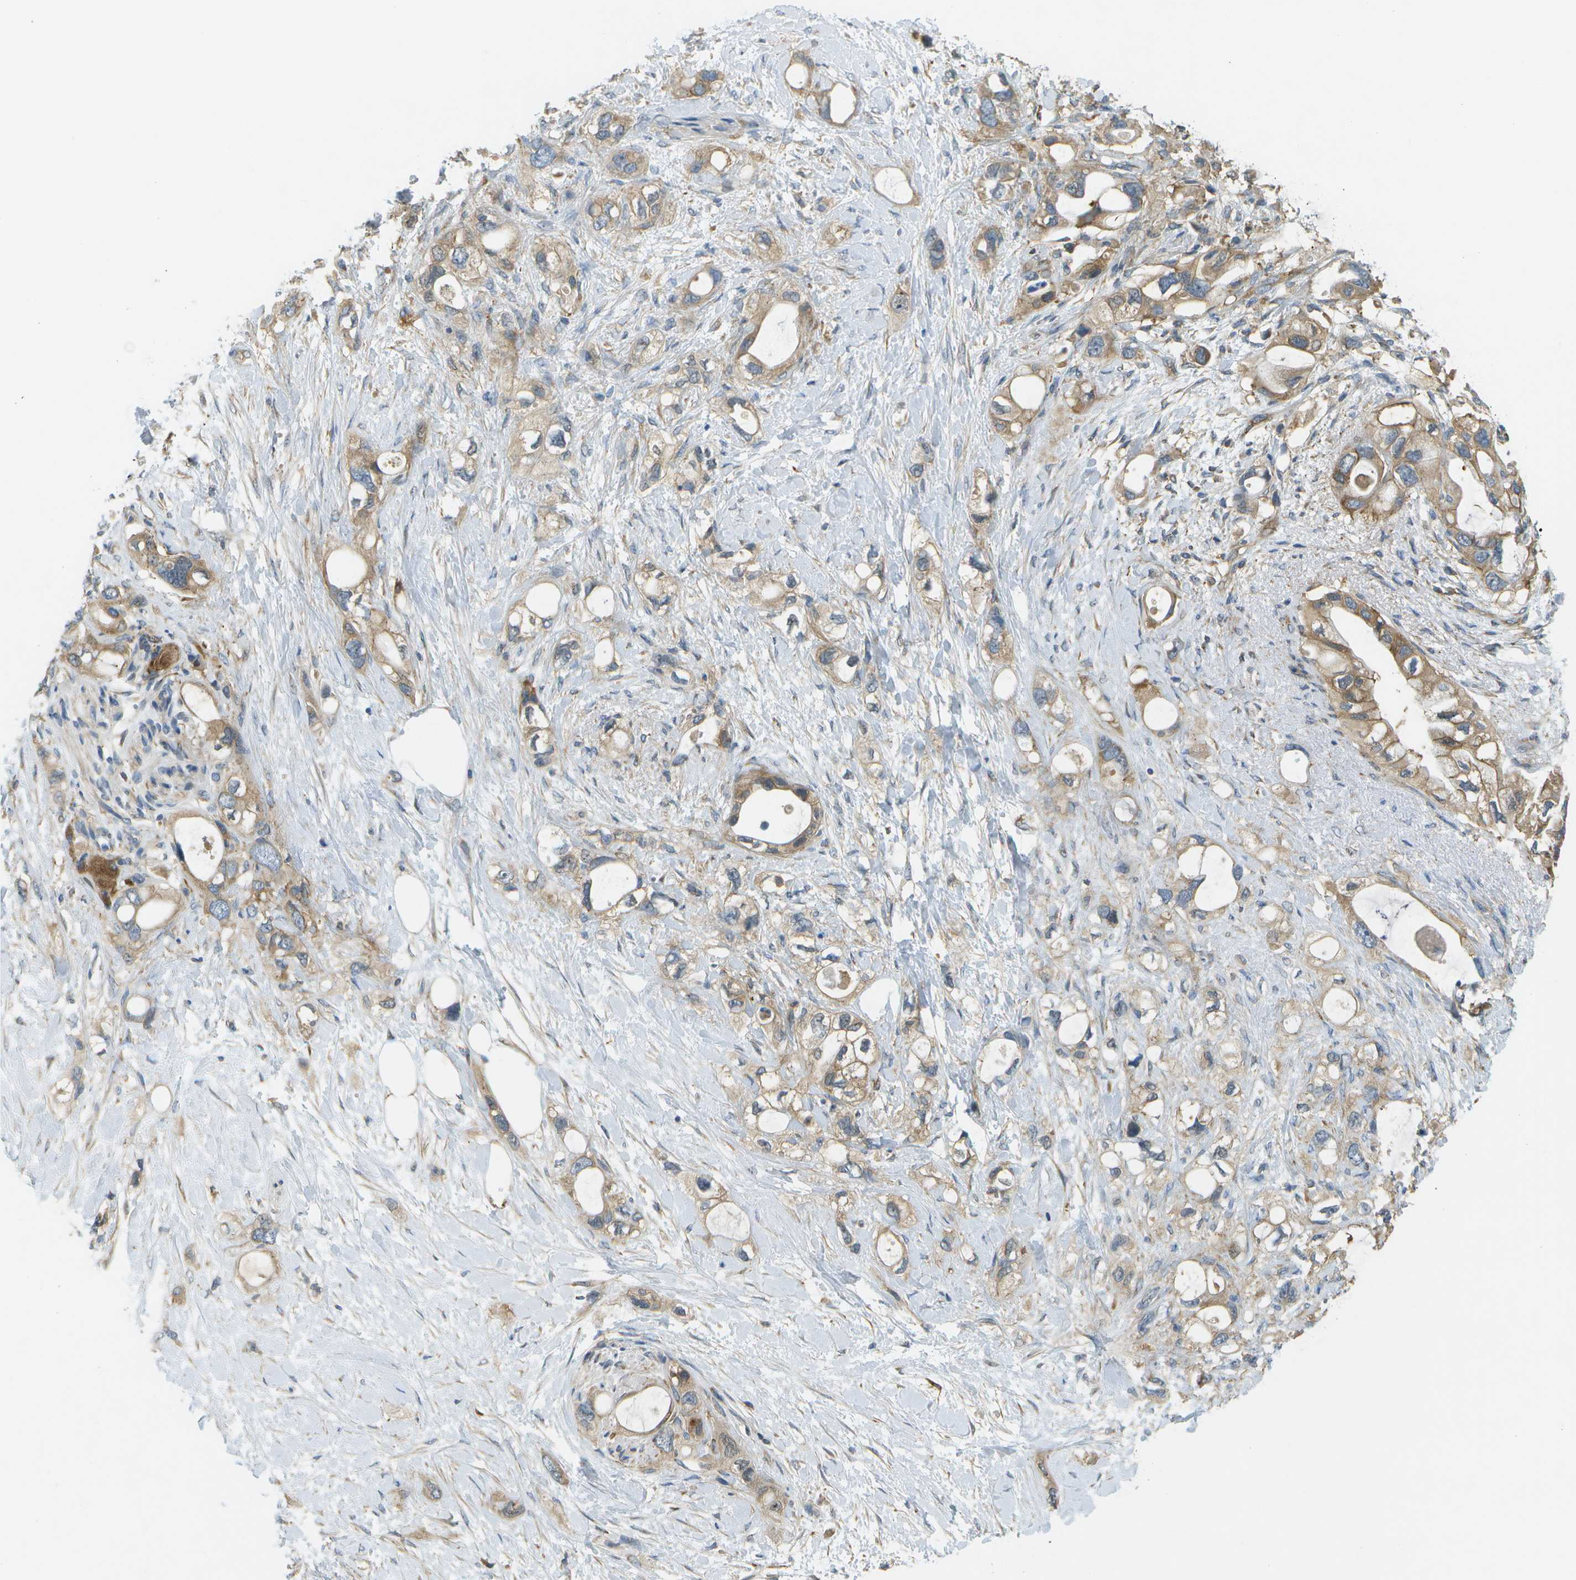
{"staining": {"intensity": "moderate", "quantity": ">75%", "location": "cytoplasmic/membranous"}, "tissue": "pancreatic cancer", "cell_type": "Tumor cells", "image_type": "cancer", "snomed": [{"axis": "morphology", "description": "Adenocarcinoma, NOS"}, {"axis": "topography", "description": "Pancreas"}], "caption": "Moderate cytoplasmic/membranous protein staining is seen in approximately >75% of tumor cells in adenocarcinoma (pancreatic). (DAB IHC with brightfield microscopy, high magnification).", "gene": "WNK2", "patient": {"sex": "female", "age": 56}}